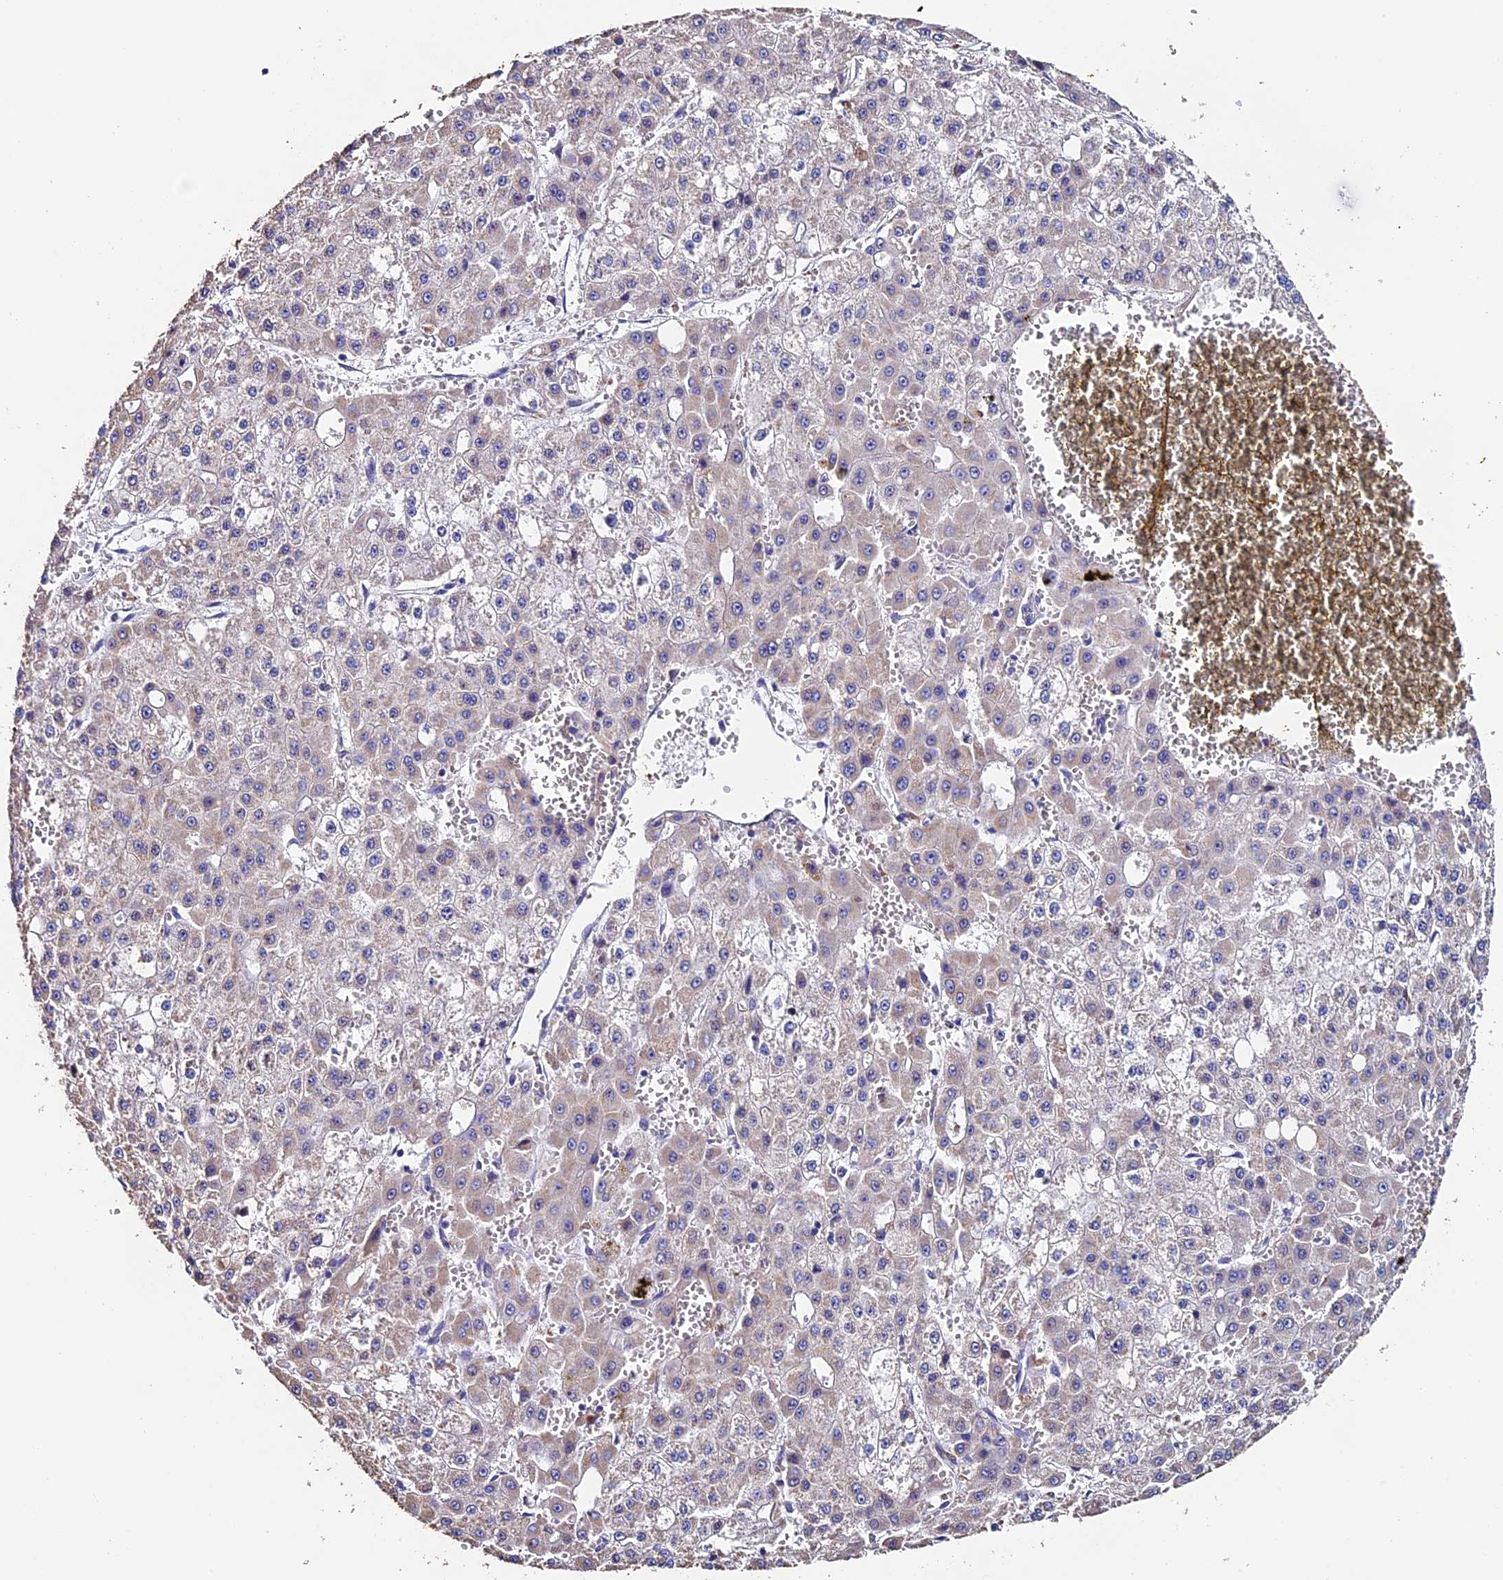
{"staining": {"intensity": "weak", "quantity": "25%-75%", "location": "cytoplasmic/membranous"}, "tissue": "liver cancer", "cell_type": "Tumor cells", "image_type": "cancer", "snomed": [{"axis": "morphology", "description": "Carcinoma, Hepatocellular, NOS"}, {"axis": "topography", "description": "Liver"}], "caption": "Human hepatocellular carcinoma (liver) stained for a protein (brown) exhibits weak cytoplasmic/membranous positive positivity in approximately 25%-75% of tumor cells.", "gene": "FBXW9", "patient": {"sex": "male", "age": 47}}